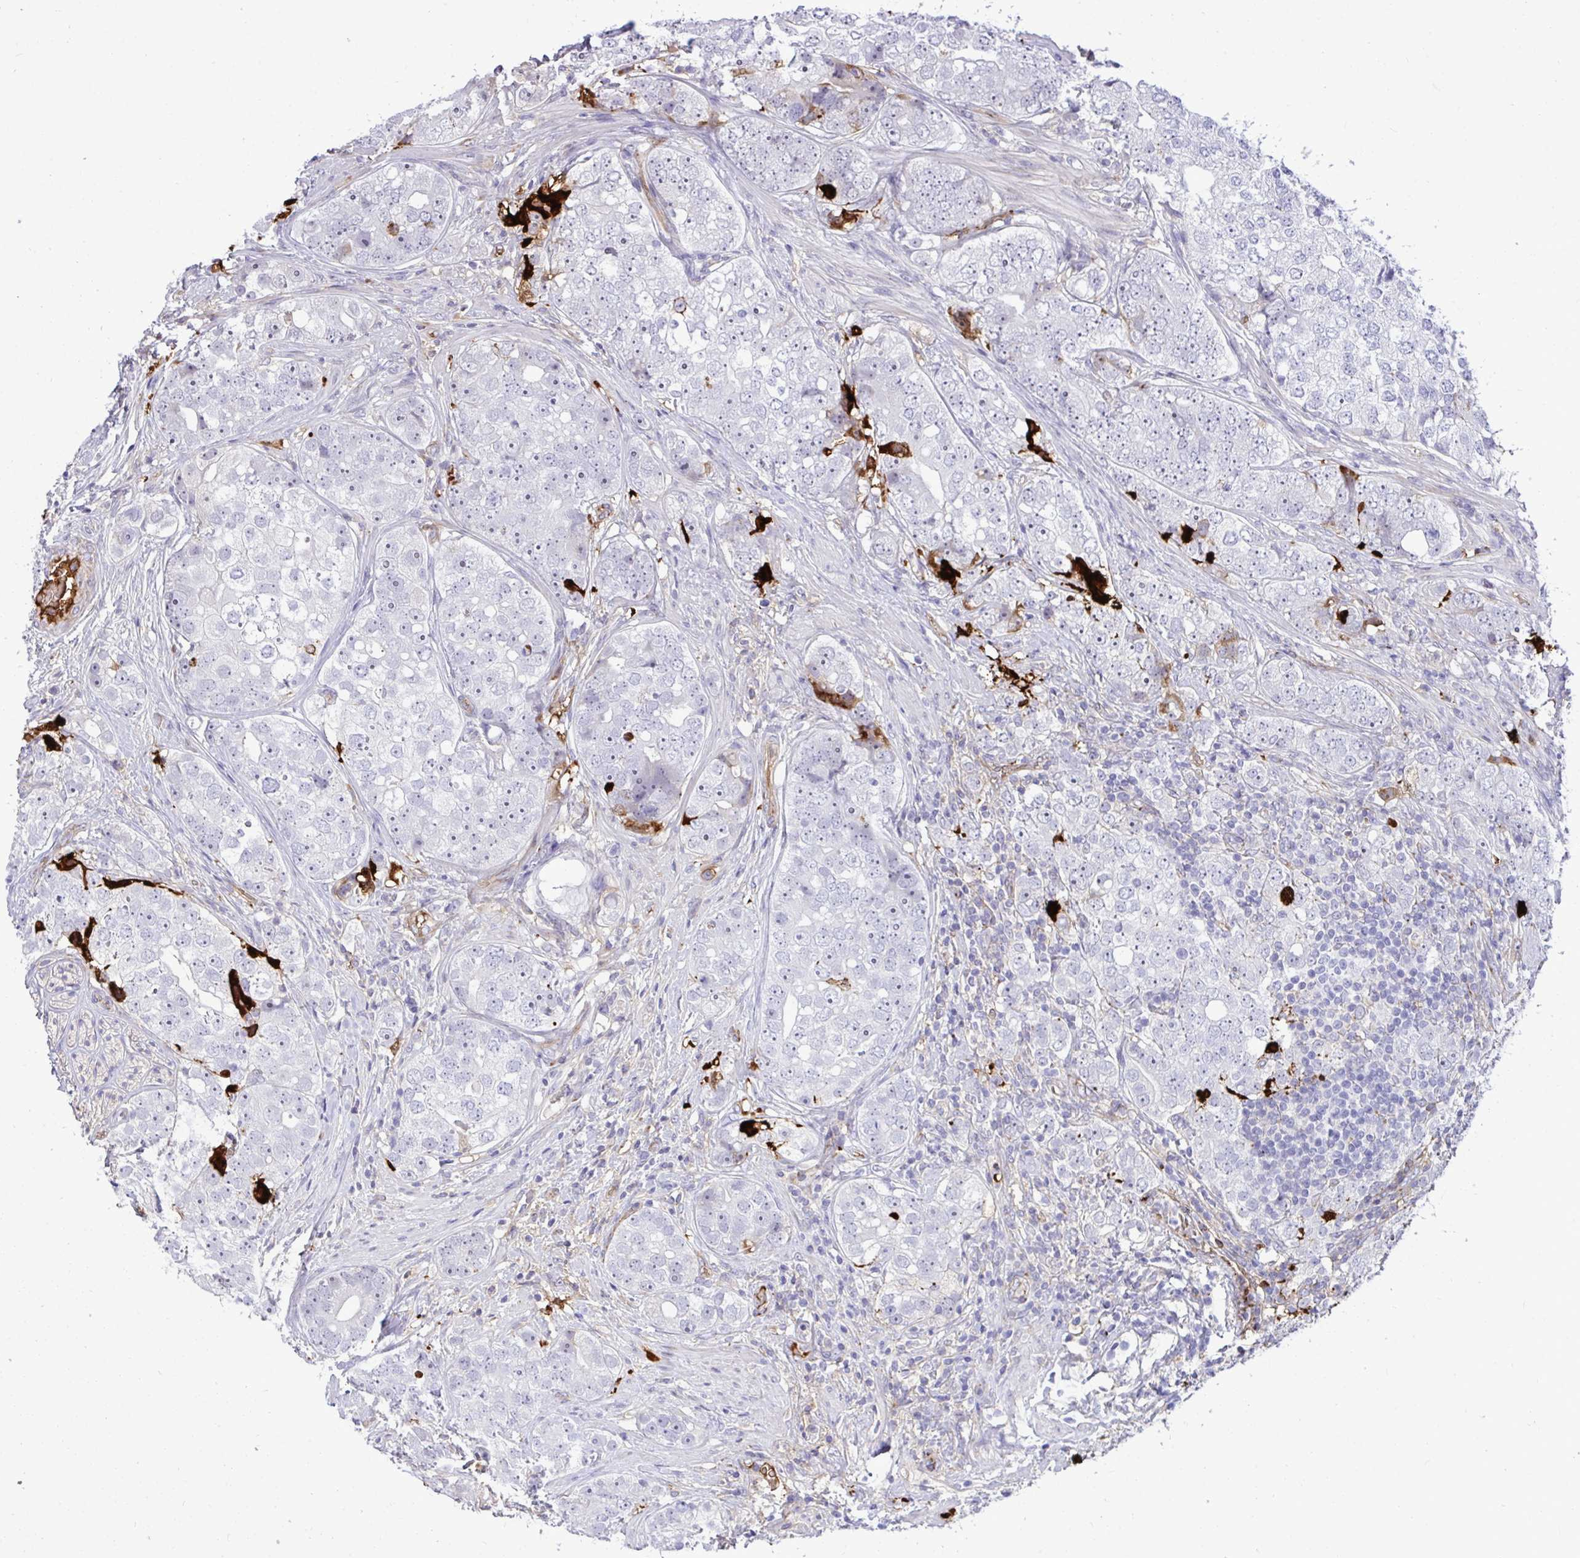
{"staining": {"intensity": "strong", "quantity": "<25%", "location": "cytoplasmic/membranous"}, "tissue": "prostate cancer", "cell_type": "Tumor cells", "image_type": "cancer", "snomed": [{"axis": "morphology", "description": "Adenocarcinoma, High grade"}, {"axis": "topography", "description": "Prostate"}], "caption": "Immunohistochemical staining of human prostate cancer (adenocarcinoma (high-grade)) shows strong cytoplasmic/membranous protein positivity in approximately <25% of tumor cells.", "gene": "F2", "patient": {"sex": "male", "age": 60}}